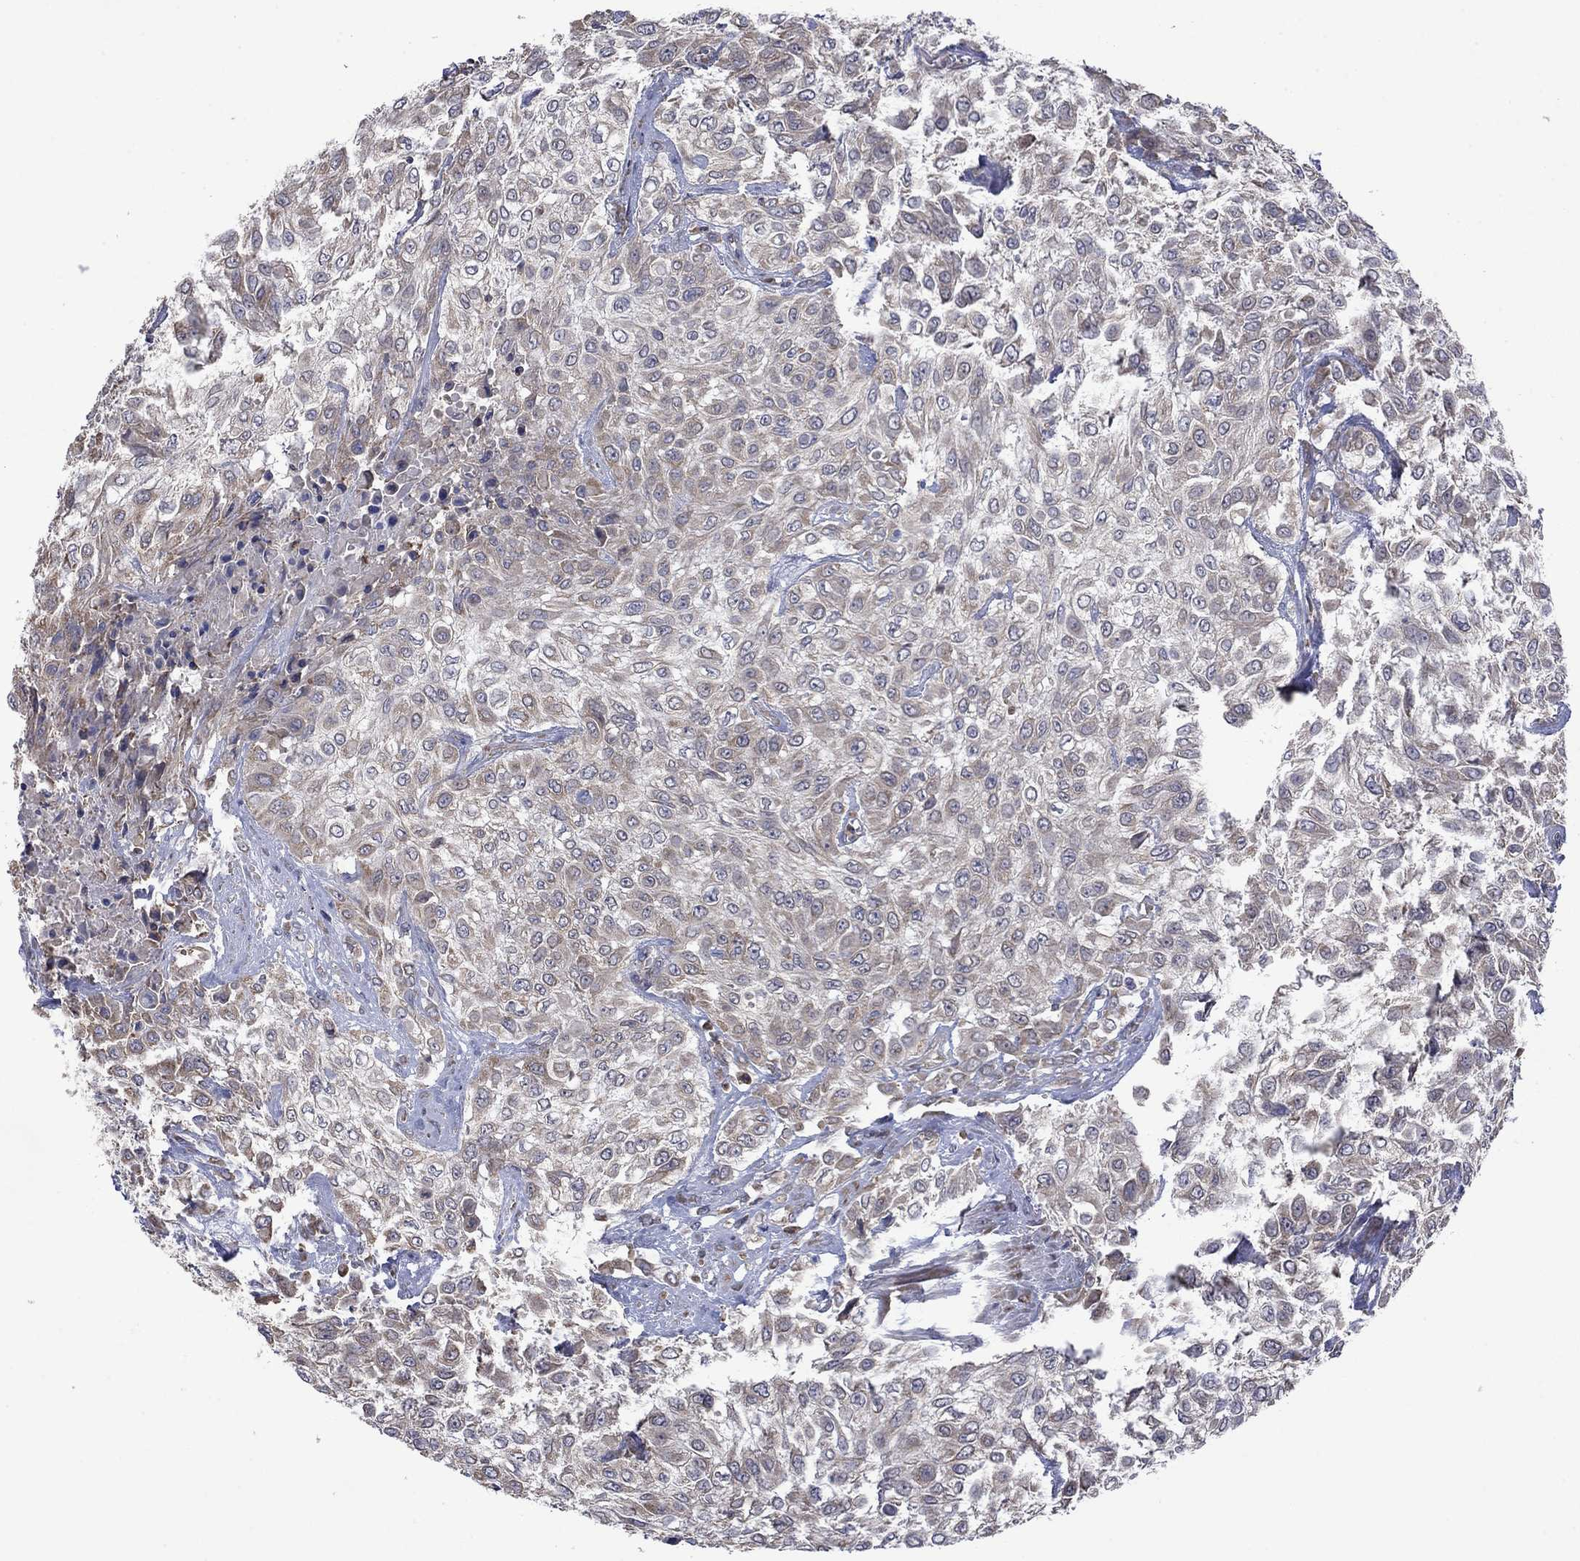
{"staining": {"intensity": "weak", "quantity": "25%-75%", "location": "cytoplasmic/membranous"}, "tissue": "urothelial cancer", "cell_type": "Tumor cells", "image_type": "cancer", "snomed": [{"axis": "morphology", "description": "Urothelial carcinoma, High grade"}, {"axis": "topography", "description": "Urinary bladder"}], "caption": "Immunohistochemical staining of human urothelial carcinoma (high-grade) shows weak cytoplasmic/membranous protein positivity in about 25%-75% of tumor cells.", "gene": "FURIN", "patient": {"sex": "male", "age": 57}}